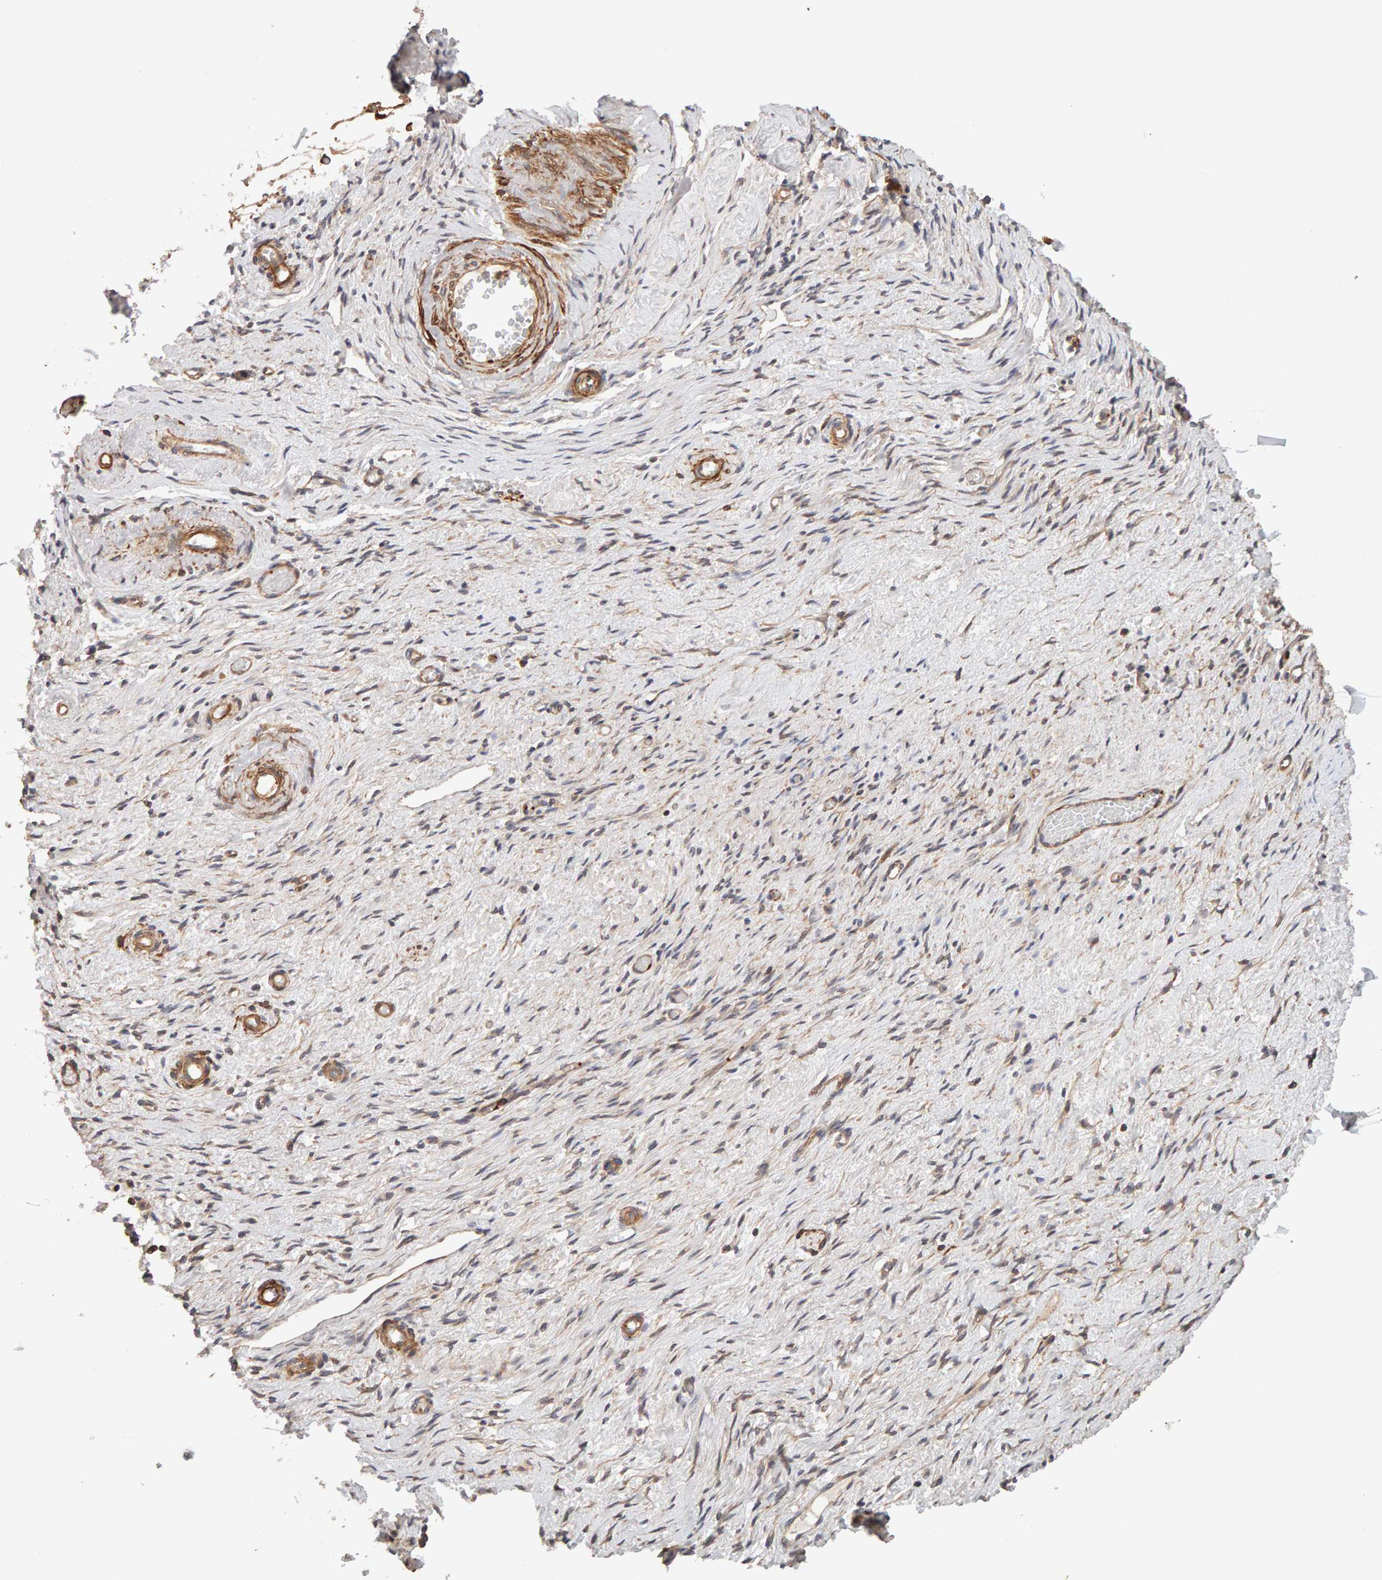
{"staining": {"intensity": "strong", "quantity": ">75%", "location": "cytoplasmic/membranous"}, "tissue": "adipose tissue", "cell_type": "Adipocytes", "image_type": "normal", "snomed": [{"axis": "morphology", "description": "Normal tissue, NOS"}, {"axis": "topography", "description": "Vascular tissue"}, {"axis": "topography", "description": "Fallopian tube"}, {"axis": "topography", "description": "Ovary"}], "caption": "Immunohistochemistry staining of unremarkable adipose tissue, which exhibits high levels of strong cytoplasmic/membranous expression in about >75% of adipocytes indicating strong cytoplasmic/membranous protein positivity. The staining was performed using DAB (brown) for protein detection and nuclei were counterstained in hematoxylin (blue).", "gene": "SYNRG", "patient": {"sex": "female", "age": 67}}